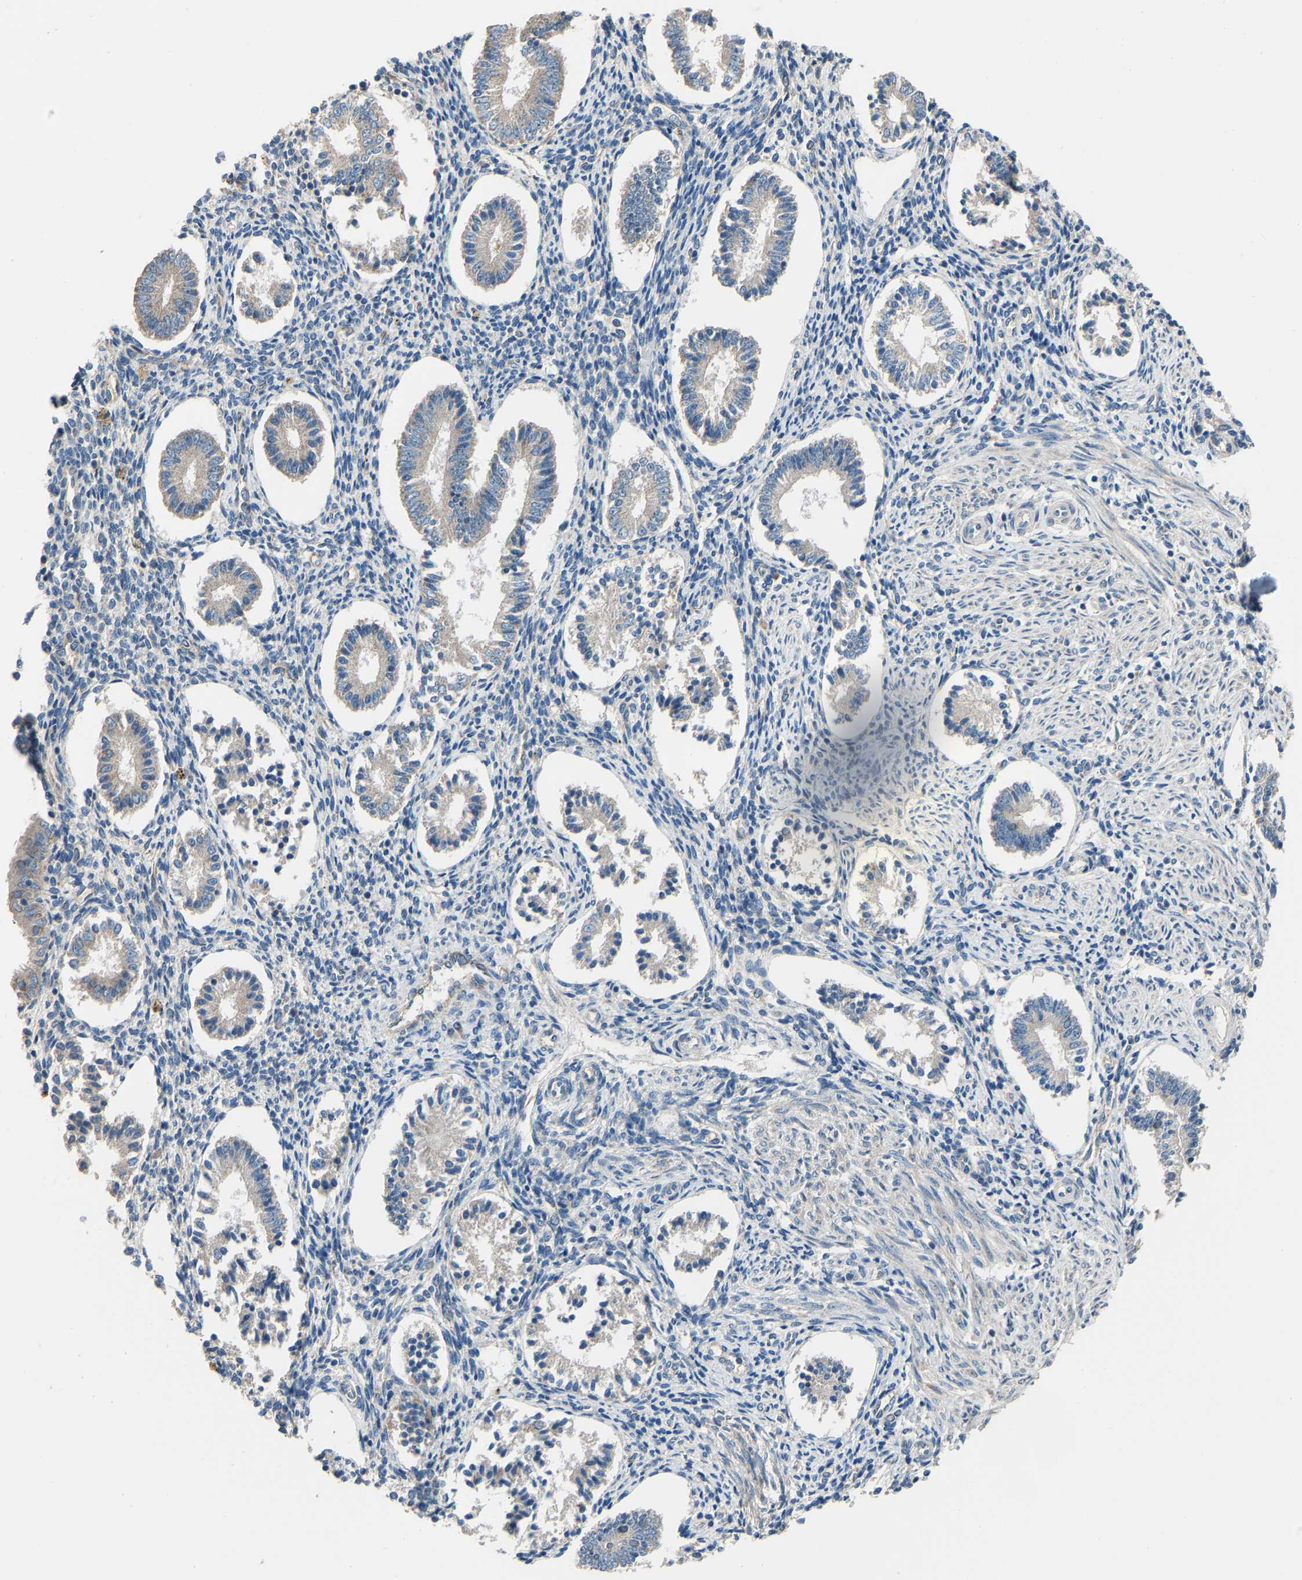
{"staining": {"intensity": "negative", "quantity": "none", "location": "none"}, "tissue": "endometrium", "cell_type": "Cells in endometrial stroma", "image_type": "normal", "snomed": [{"axis": "morphology", "description": "Normal tissue, NOS"}, {"axis": "topography", "description": "Endometrium"}], "caption": "Histopathology image shows no protein positivity in cells in endometrial stroma of normal endometrium. (DAB immunohistochemistry (IHC) with hematoxylin counter stain).", "gene": "TGFBR3", "patient": {"sex": "female", "age": 42}}